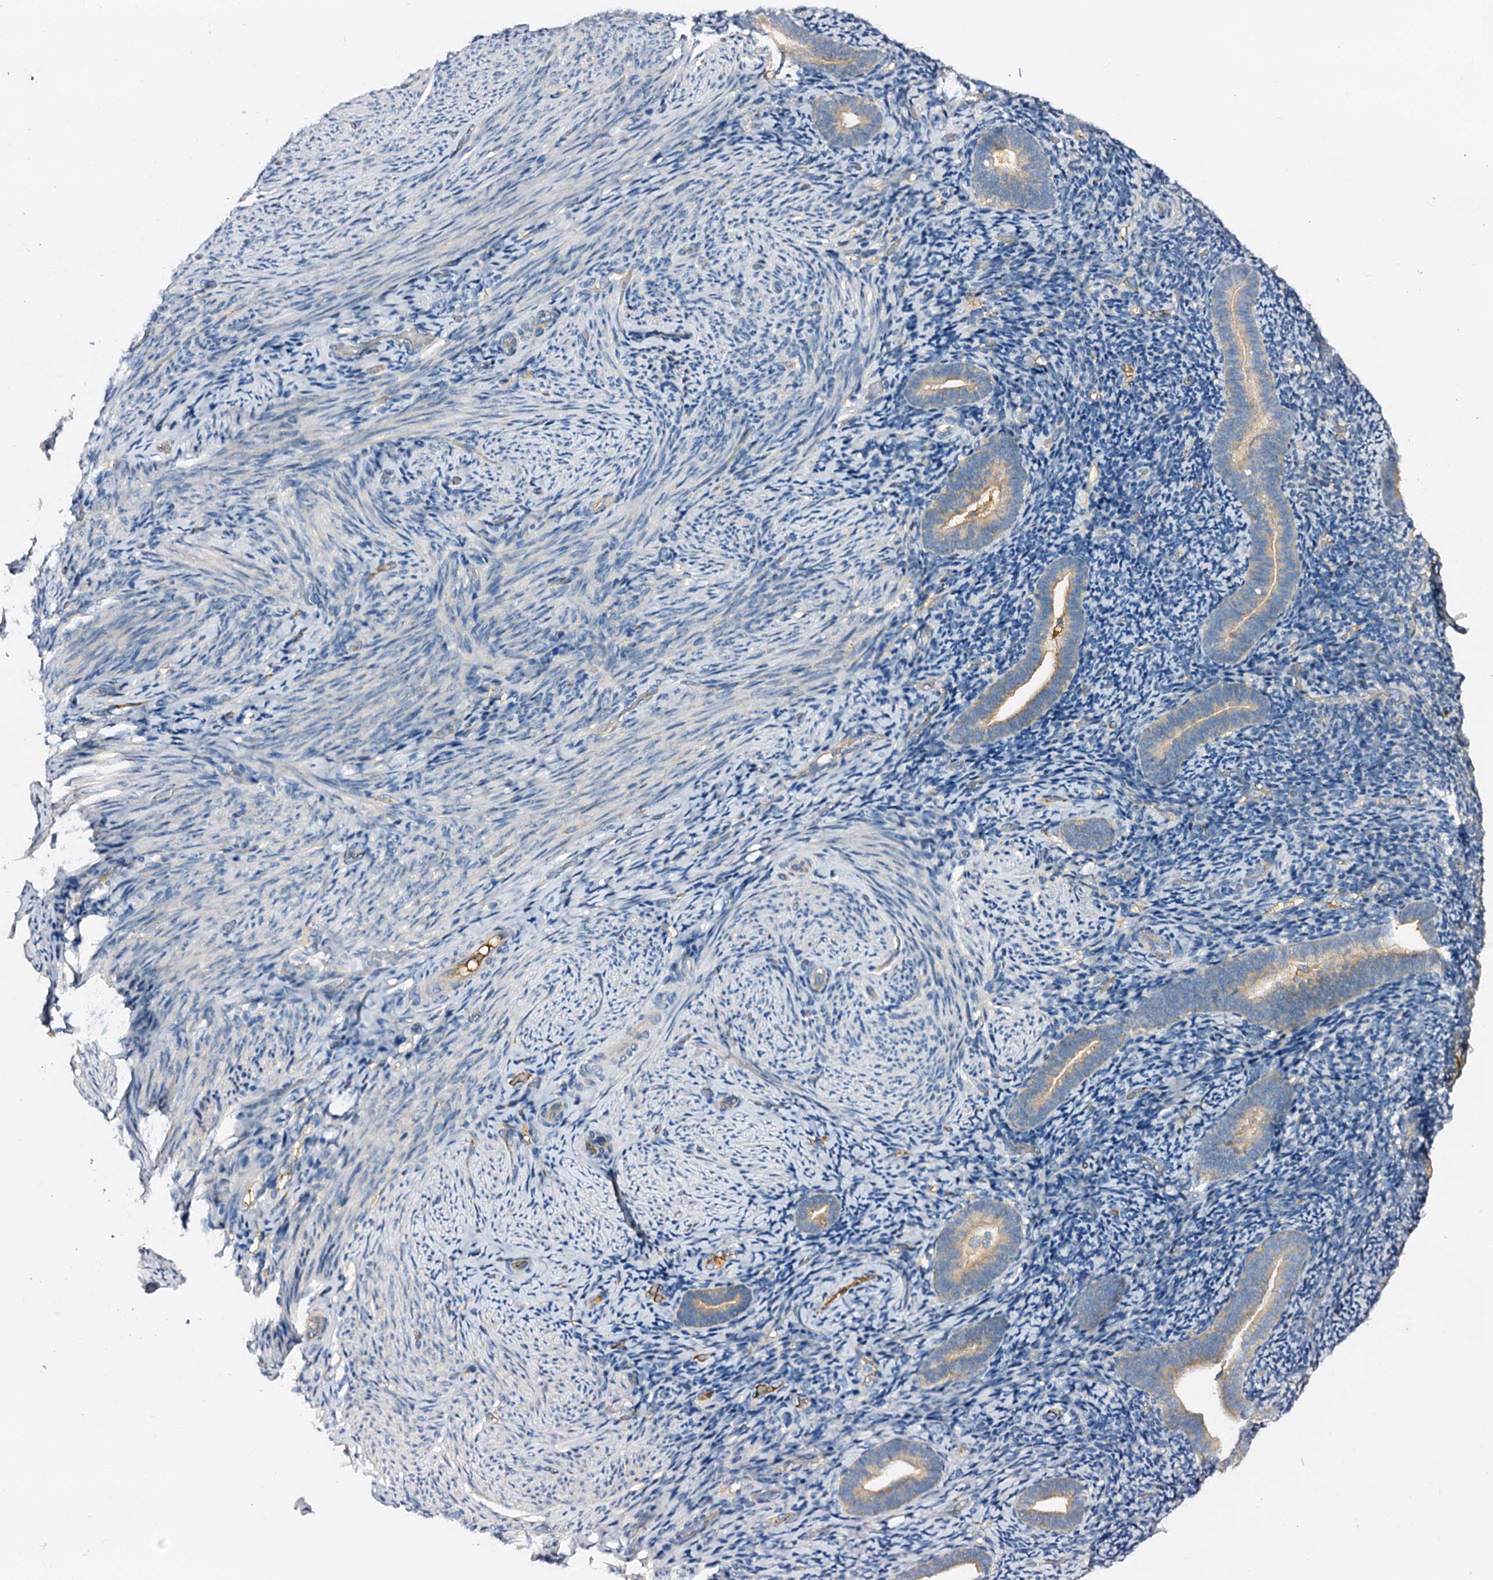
{"staining": {"intensity": "negative", "quantity": "none", "location": "none"}, "tissue": "endometrium", "cell_type": "Cells in endometrial stroma", "image_type": "normal", "snomed": [{"axis": "morphology", "description": "Normal tissue, NOS"}, {"axis": "topography", "description": "Endometrium"}], "caption": "Endometrium was stained to show a protein in brown. There is no significant staining in cells in endometrial stroma. (DAB immunohistochemistry, high magnification).", "gene": "CSKMT", "patient": {"sex": "female", "age": 51}}